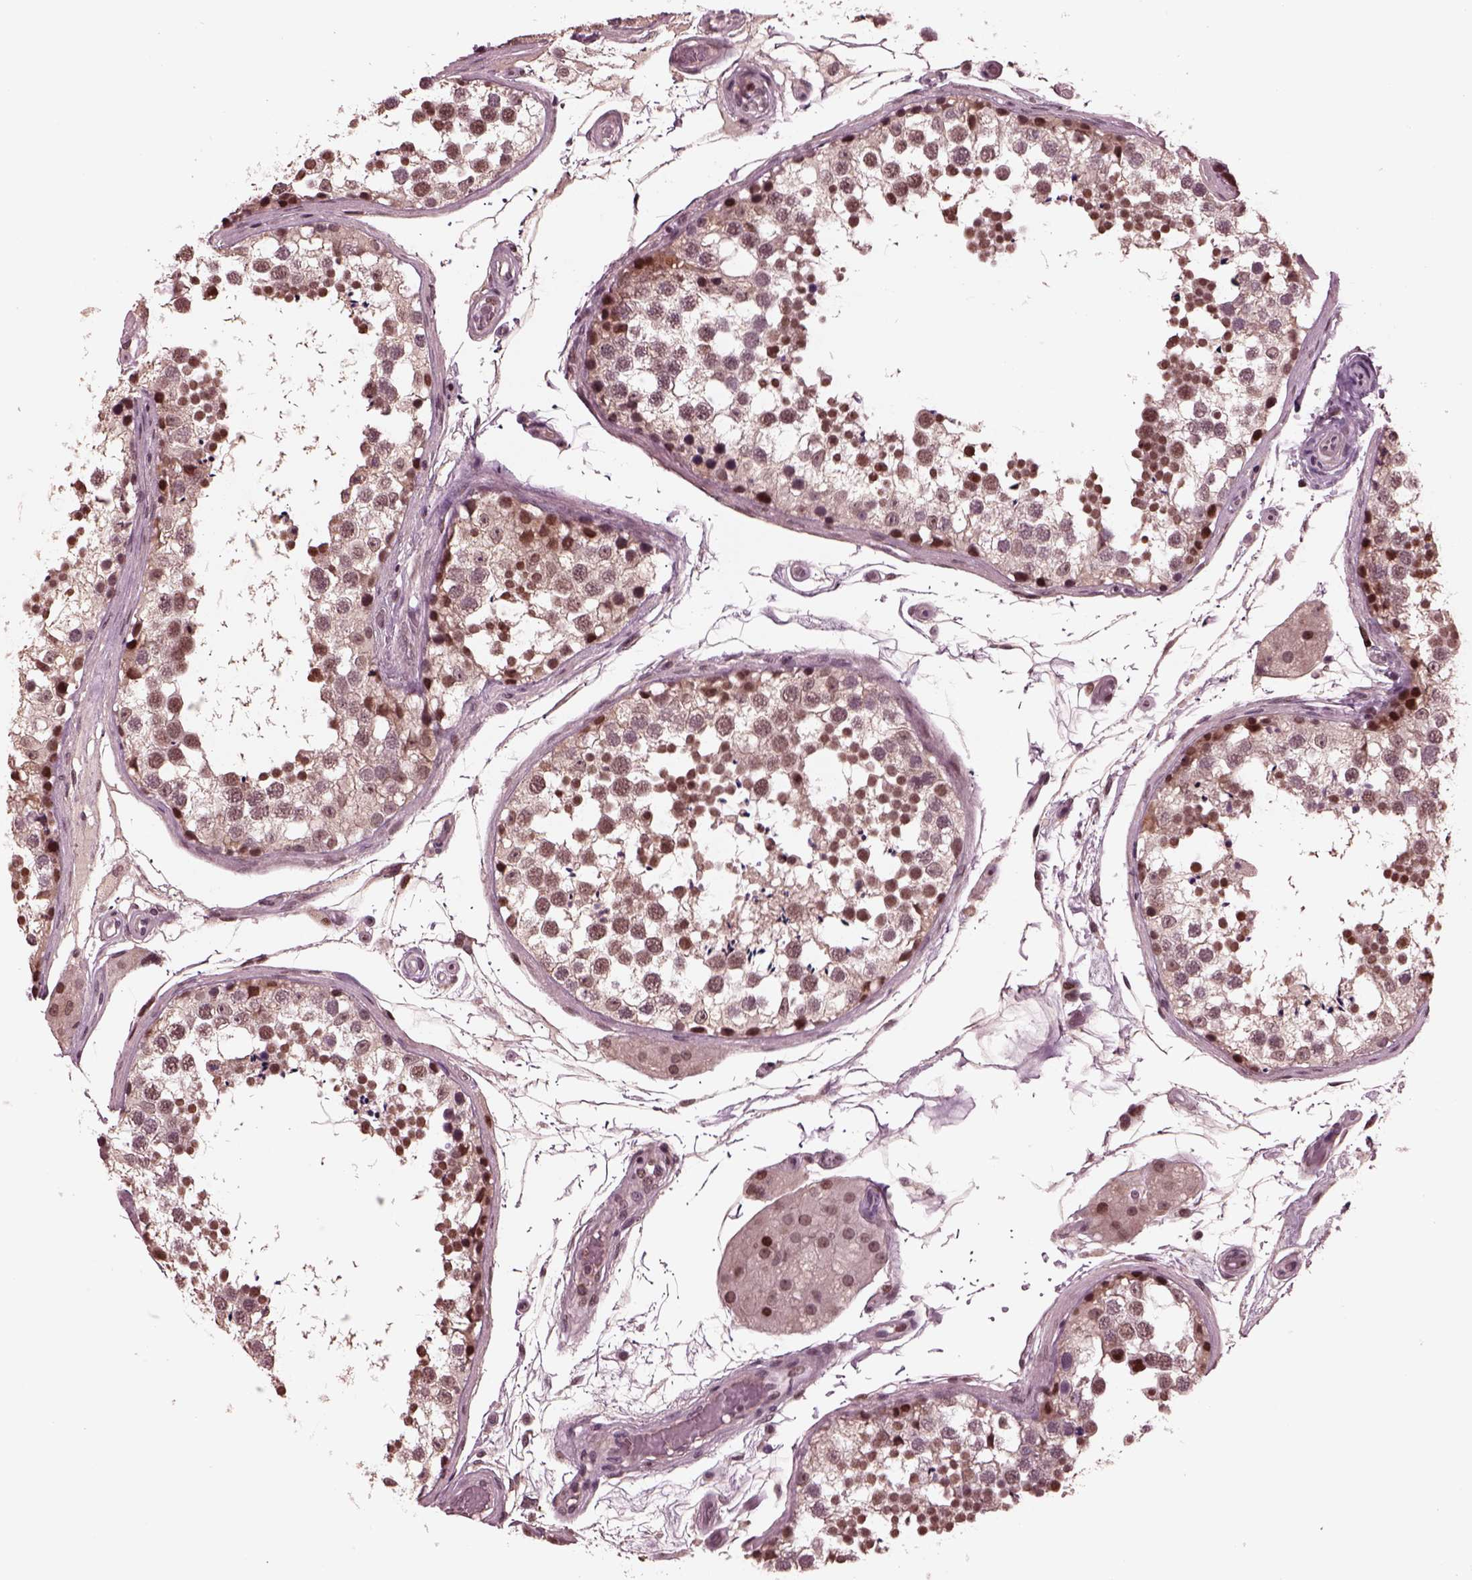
{"staining": {"intensity": "moderate", "quantity": ">75%", "location": "nuclear"}, "tissue": "testis", "cell_type": "Cells in seminiferous ducts", "image_type": "normal", "snomed": [{"axis": "morphology", "description": "Normal tissue, NOS"}, {"axis": "morphology", "description": "Seminoma, NOS"}, {"axis": "topography", "description": "Testis"}], "caption": "Moderate nuclear staining is present in about >75% of cells in seminiferous ducts in normal testis.", "gene": "NAP1L5", "patient": {"sex": "male", "age": 65}}